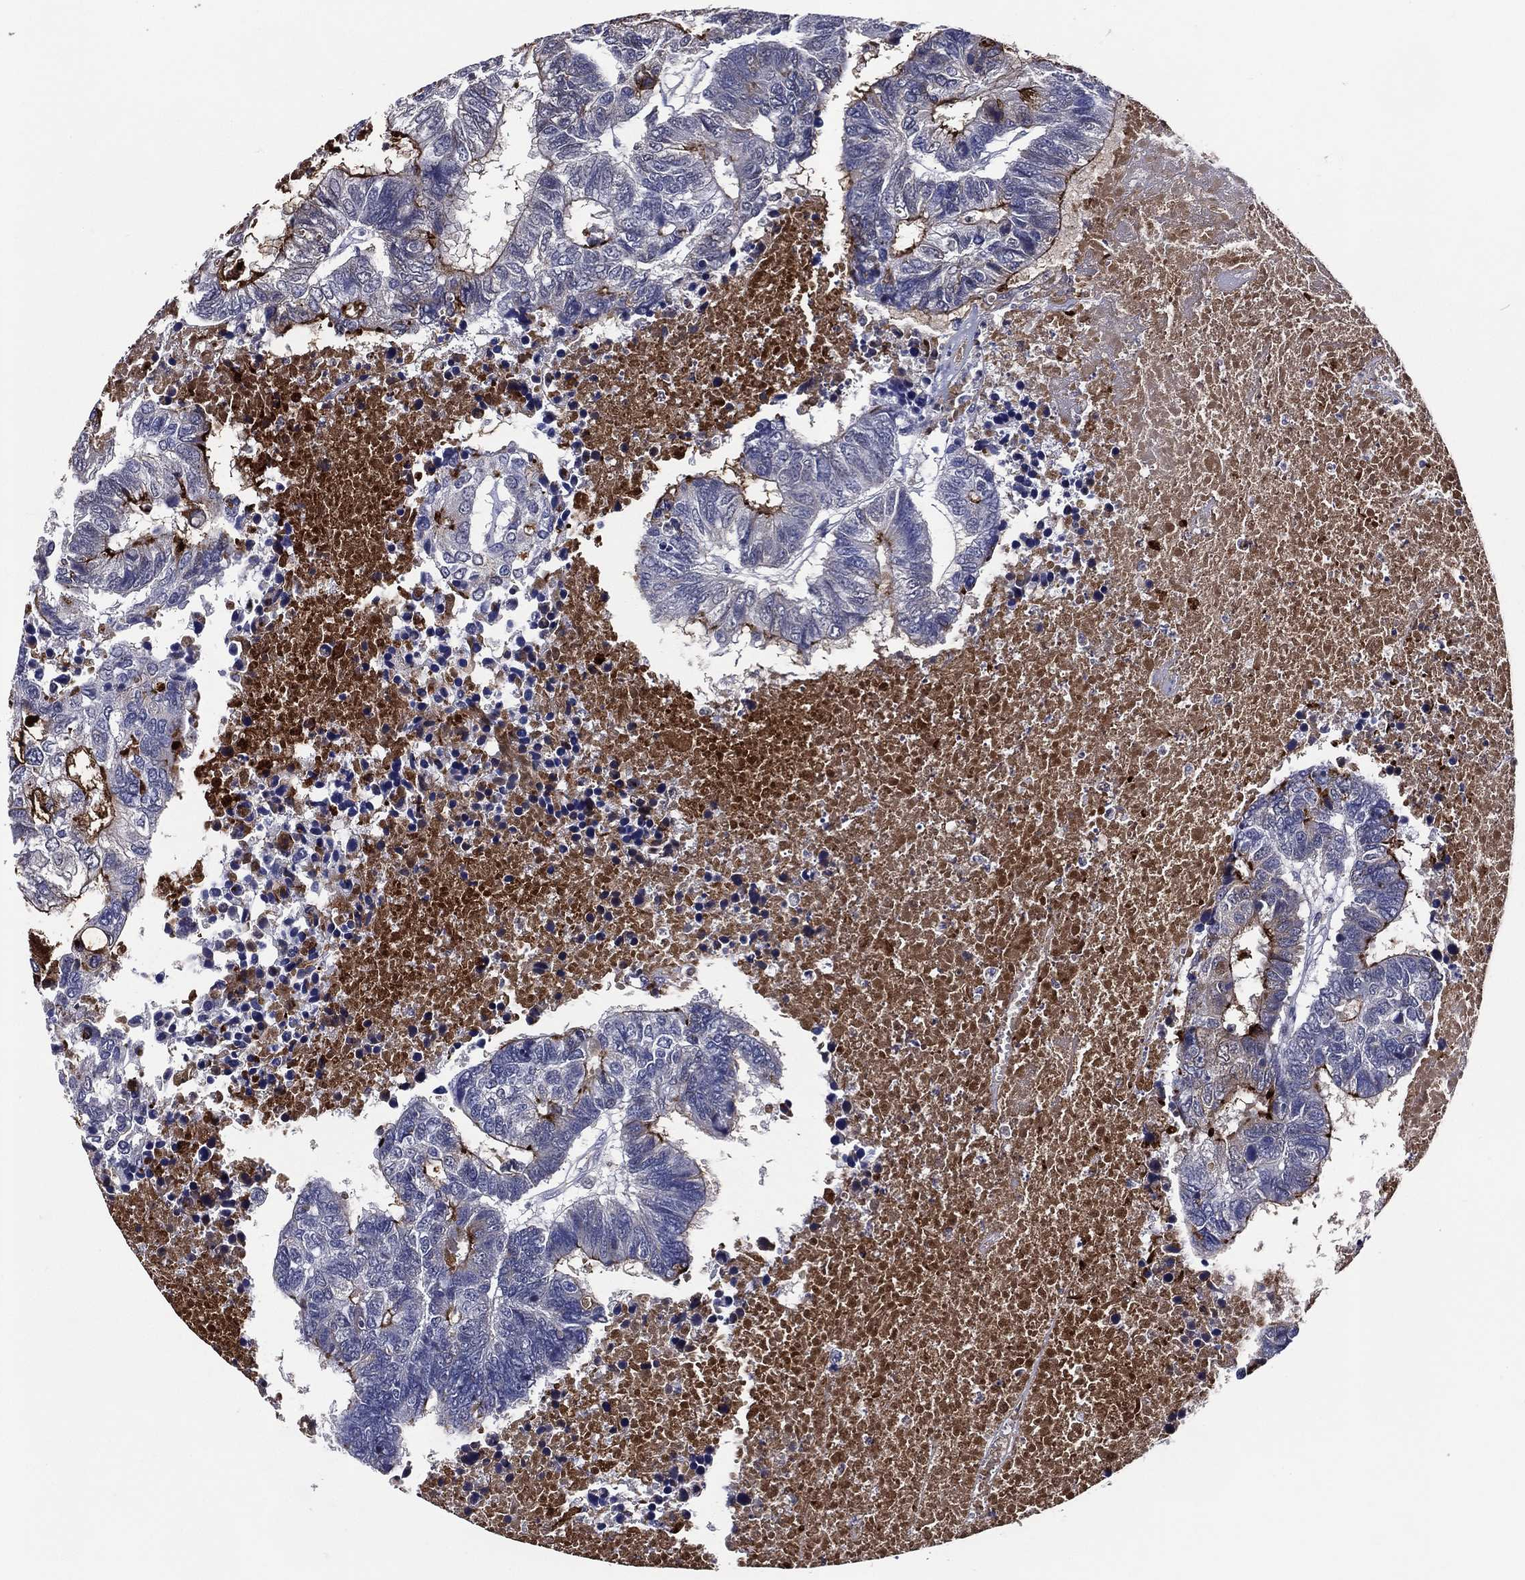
{"staining": {"intensity": "strong", "quantity": "<25%", "location": "cytoplasmic/membranous"}, "tissue": "colorectal cancer", "cell_type": "Tumor cells", "image_type": "cancer", "snomed": [{"axis": "morphology", "description": "Adenocarcinoma, NOS"}, {"axis": "topography", "description": "Colon"}], "caption": "Adenocarcinoma (colorectal) stained for a protein (brown) demonstrates strong cytoplasmic/membranous positive positivity in approximately <25% of tumor cells.", "gene": "ACE2", "patient": {"sex": "female", "age": 48}}